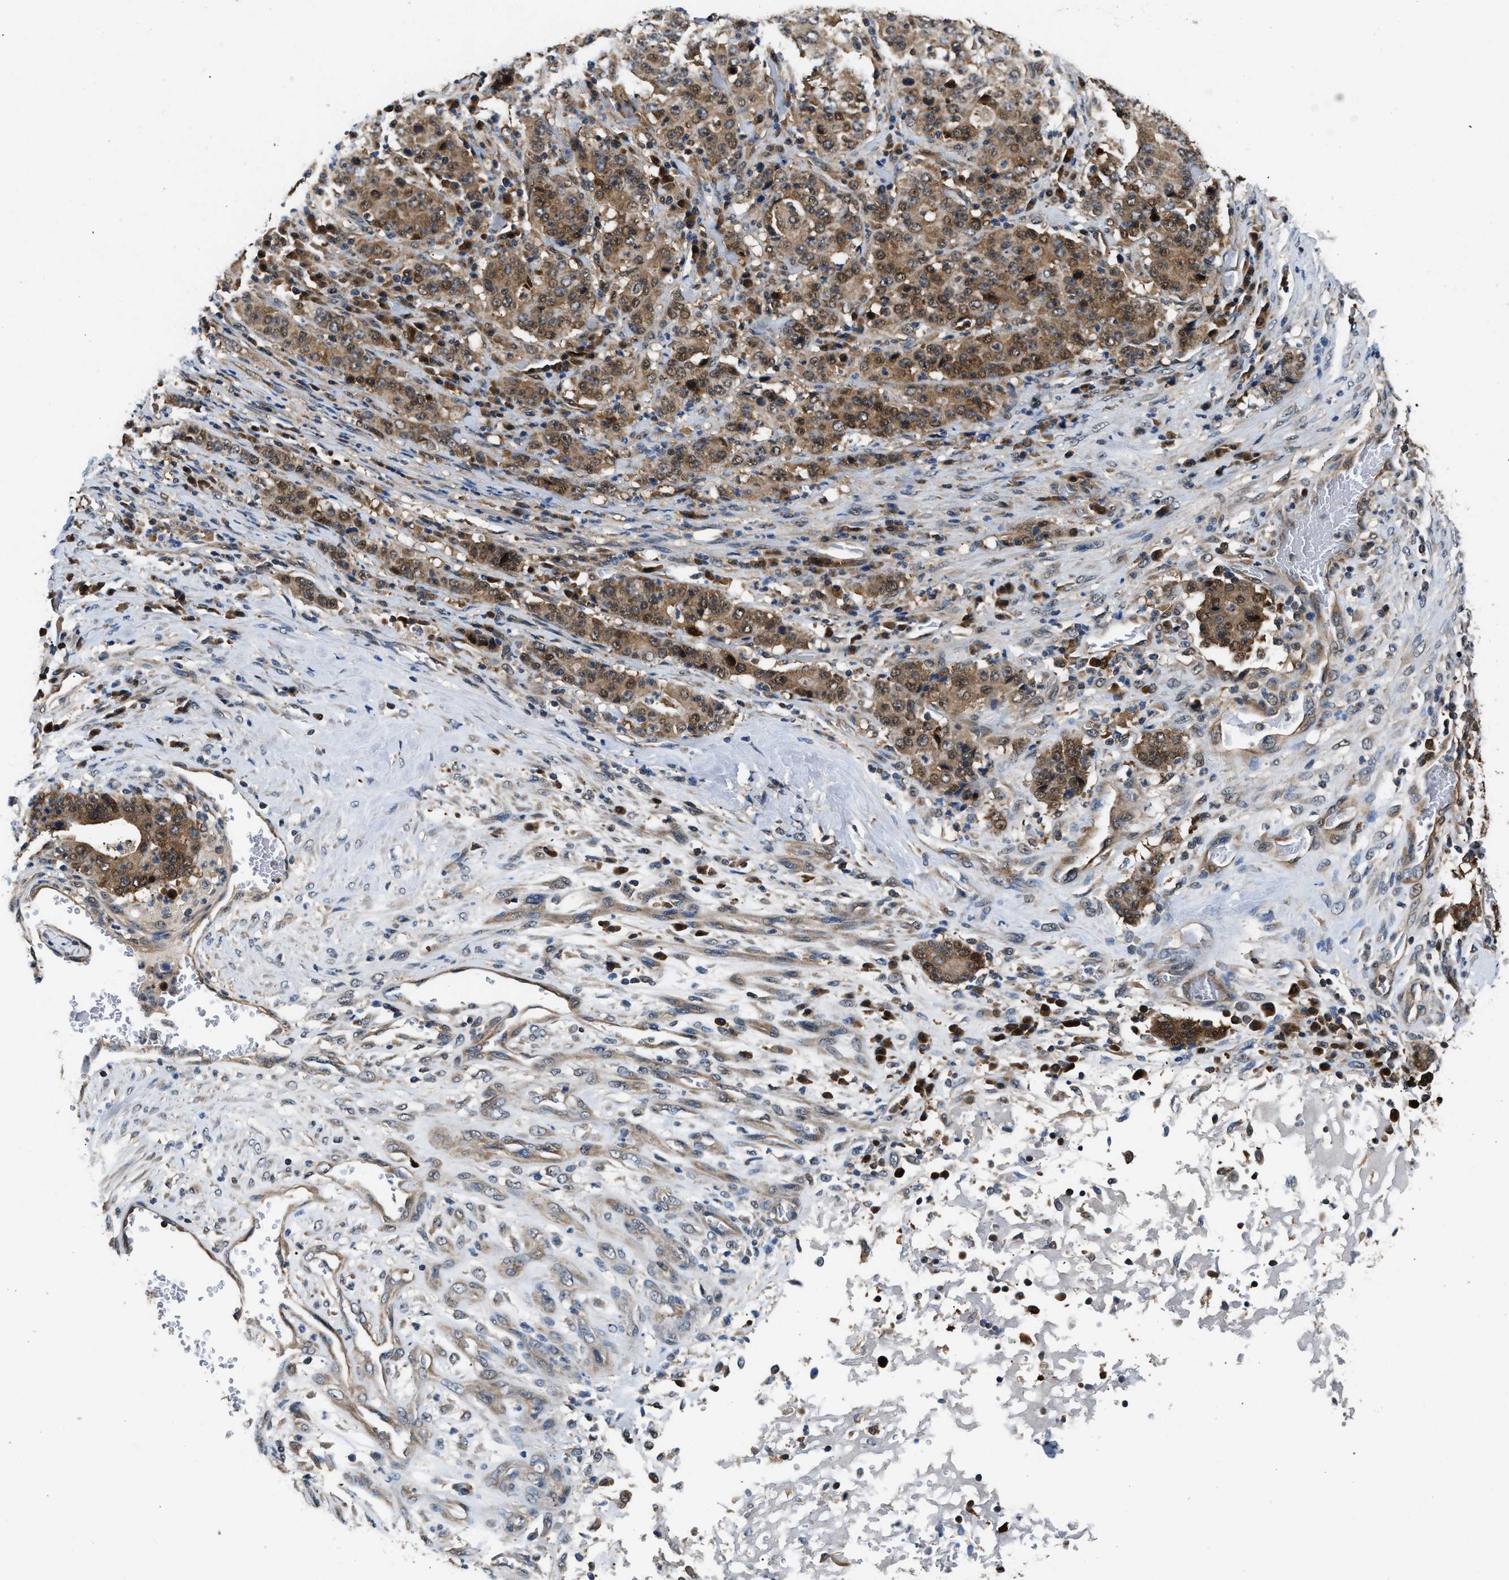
{"staining": {"intensity": "moderate", "quantity": ">75%", "location": "cytoplasmic/membranous"}, "tissue": "stomach cancer", "cell_type": "Tumor cells", "image_type": "cancer", "snomed": [{"axis": "morphology", "description": "Normal tissue, NOS"}, {"axis": "morphology", "description": "Adenocarcinoma, NOS"}, {"axis": "topography", "description": "Stomach, upper"}, {"axis": "topography", "description": "Stomach"}], "caption": "Immunohistochemical staining of human stomach cancer displays medium levels of moderate cytoplasmic/membranous protein staining in about >75% of tumor cells. (IHC, brightfield microscopy, high magnification).", "gene": "PPA1", "patient": {"sex": "male", "age": 59}}